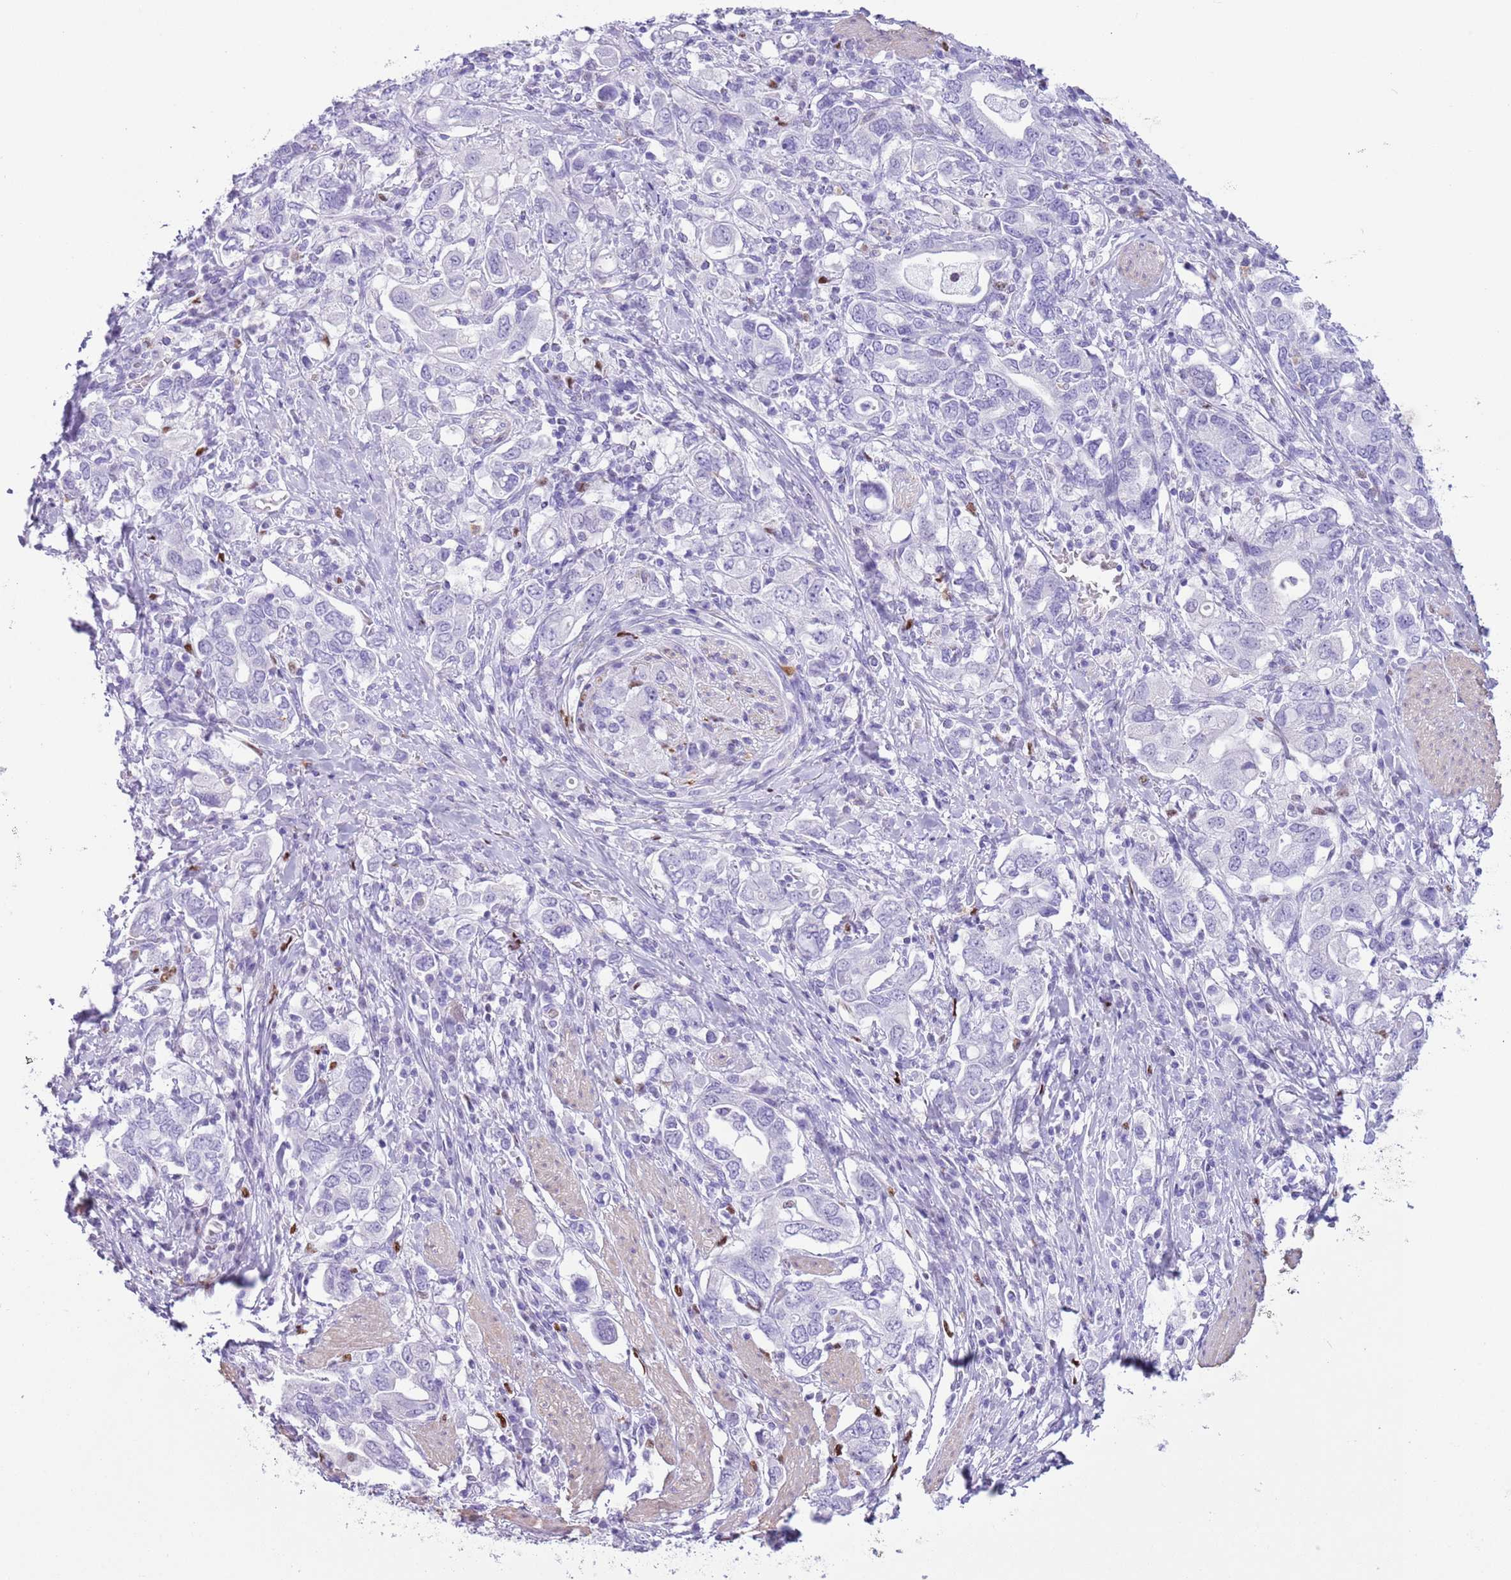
{"staining": {"intensity": "negative", "quantity": "none", "location": "none"}, "tissue": "stomach cancer", "cell_type": "Tumor cells", "image_type": "cancer", "snomed": [{"axis": "morphology", "description": "Adenocarcinoma, NOS"}, {"axis": "topography", "description": "Stomach, upper"}, {"axis": "topography", "description": "Stomach"}], "caption": "The micrograph reveals no staining of tumor cells in stomach cancer (adenocarcinoma).", "gene": "SLC7A14", "patient": {"sex": "male", "age": 62}}